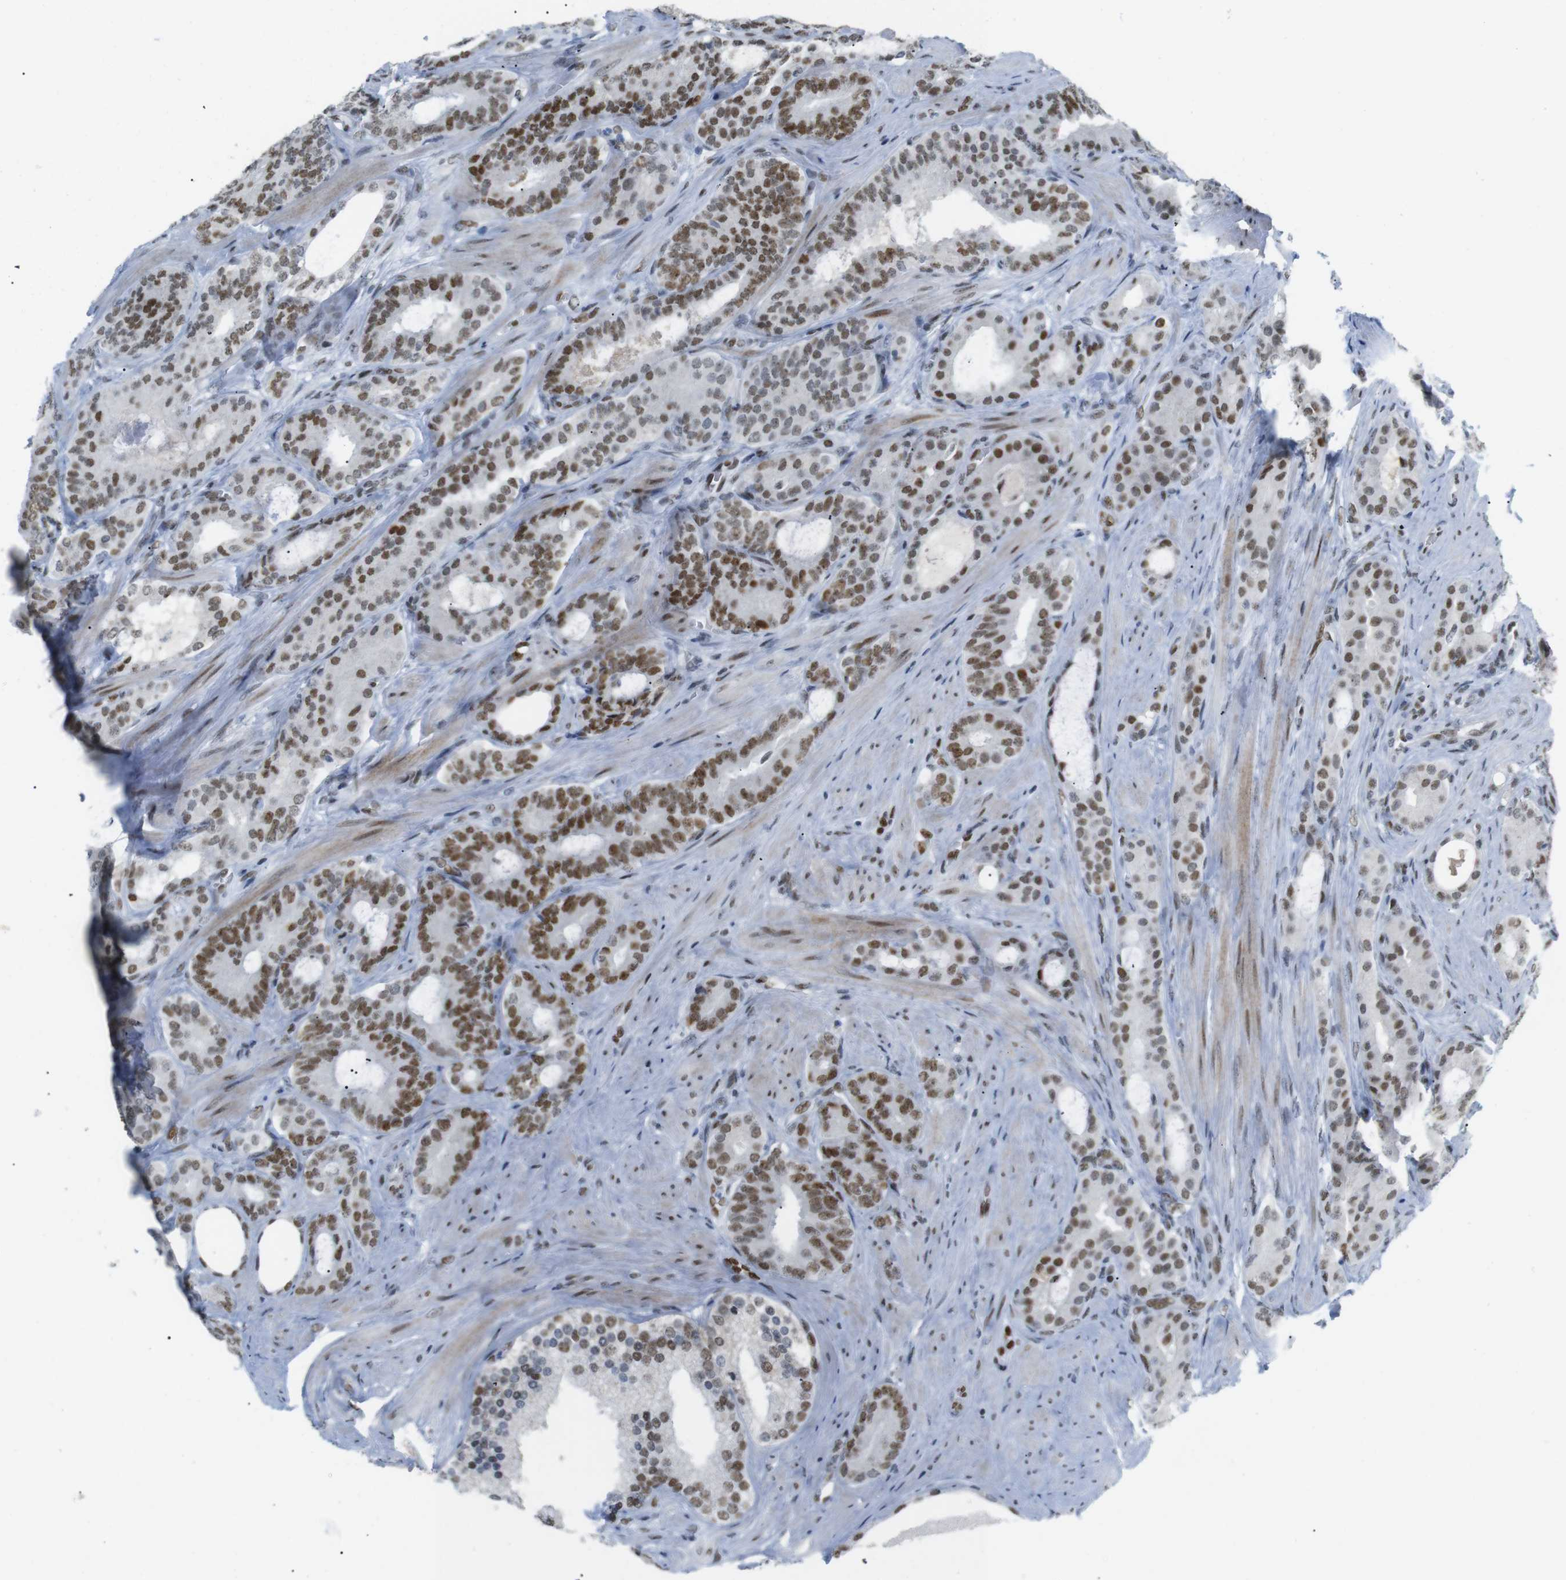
{"staining": {"intensity": "moderate", "quantity": ">75%", "location": "nuclear"}, "tissue": "prostate cancer", "cell_type": "Tumor cells", "image_type": "cancer", "snomed": [{"axis": "morphology", "description": "Adenocarcinoma, Low grade"}, {"axis": "topography", "description": "Prostate"}], "caption": "Protein expression analysis of low-grade adenocarcinoma (prostate) displays moderate nuclear staining in approximately >75% of tumor cells.", "gene": "RIOX2", "patient": {"sex": "male", "age": 63}}